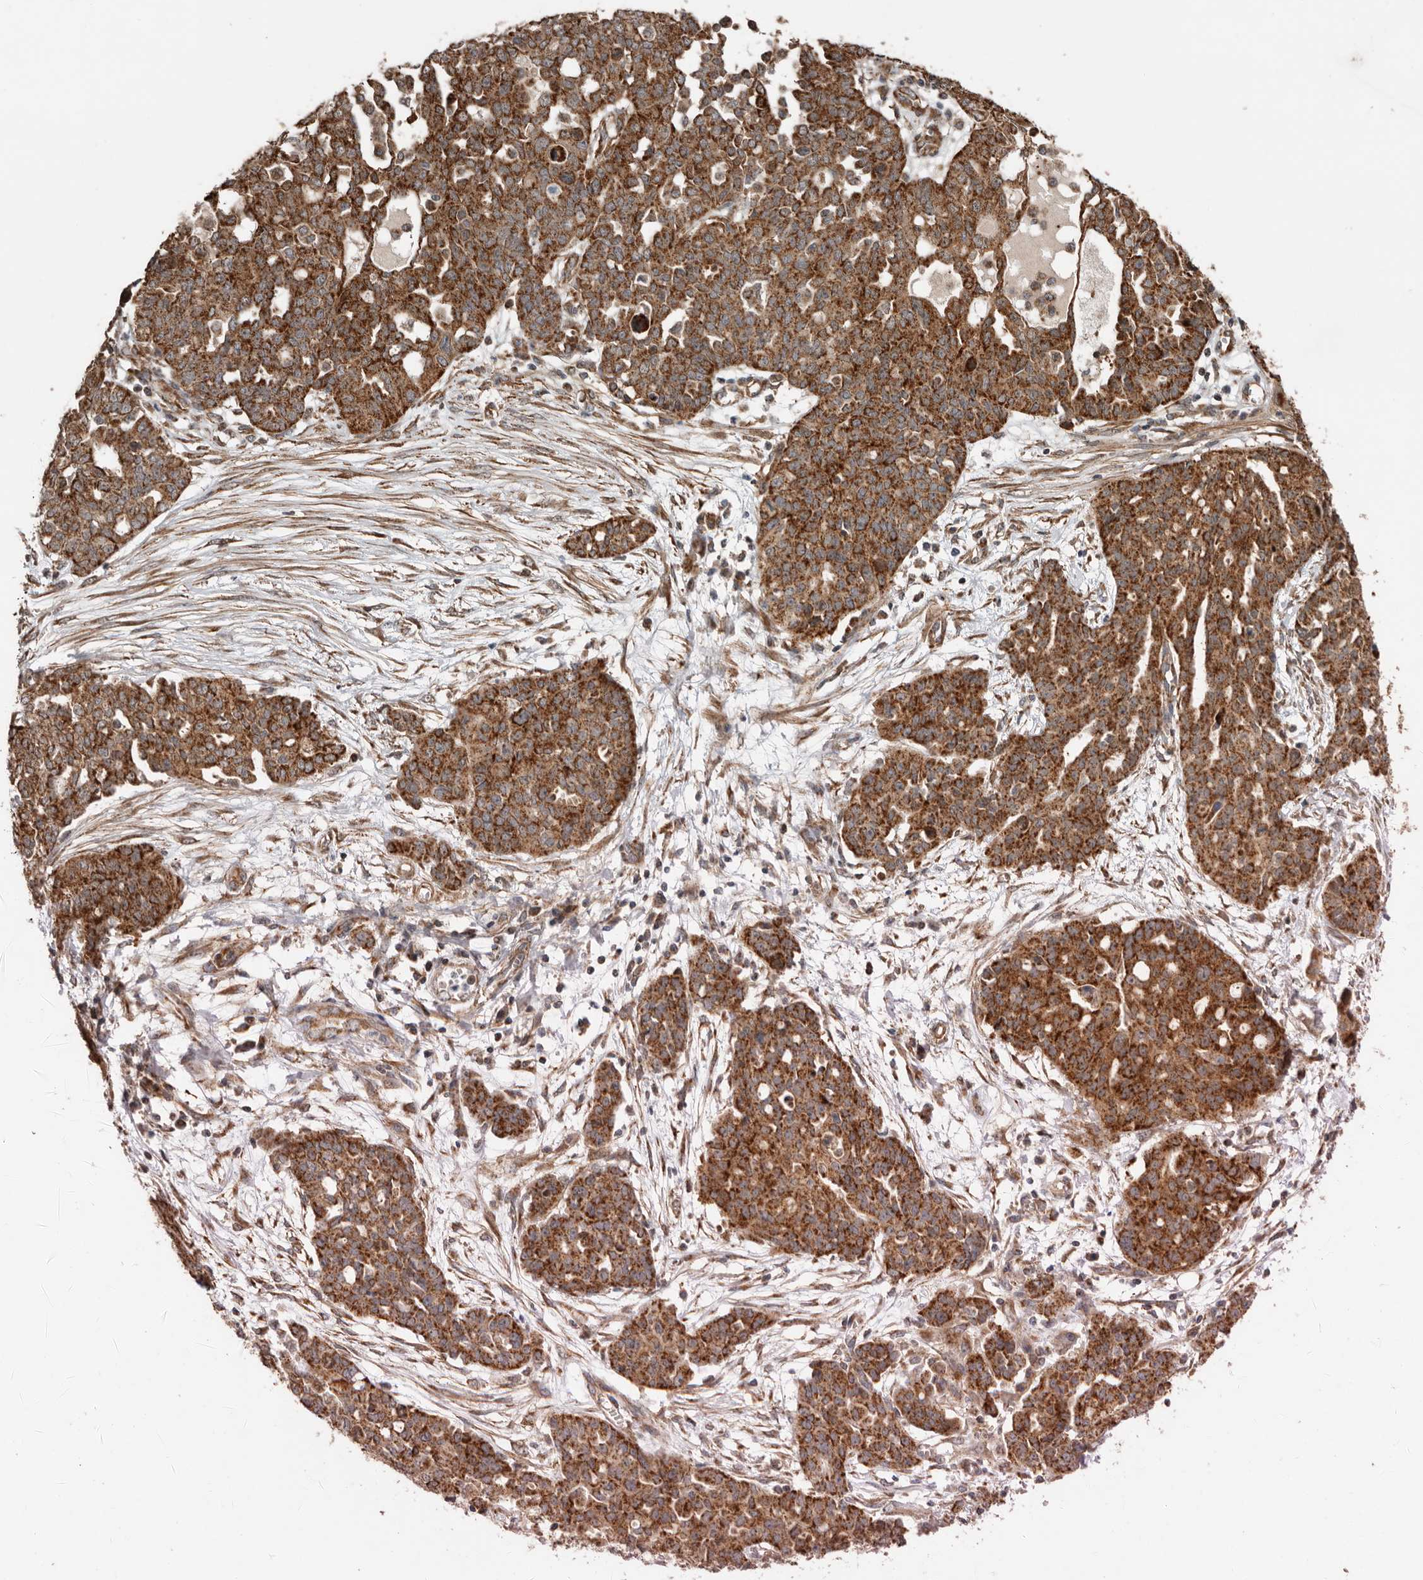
{"staining": {"intensity": "strong", "quantity": ">75%", "location": "cytoplasmic/membranous"}, "tissue": "ovarian cancer", "cell_type": "Tumor cells", "image_type": "cancer", "snomed": [{"axis": "morphology", "description": "Cystadenocarcinoma, serous, NOS"}, {"axis": "topography", "description": "Soft tissue"}, {"axis": "topography", "description": "Ovary"}], "caption": "IHC image of neoplastic tissue: serous cystadenocarcinoma (ovarian) stained using immunohistochemistry shows high levels of strong protein expression localized specifically in the cytoplasmic/membranous of tumor cells, appearing as a cytoplasmic/membranous brown color.", "gene": "PROKR1", "patient": {"sex": "female", "age": 57}}